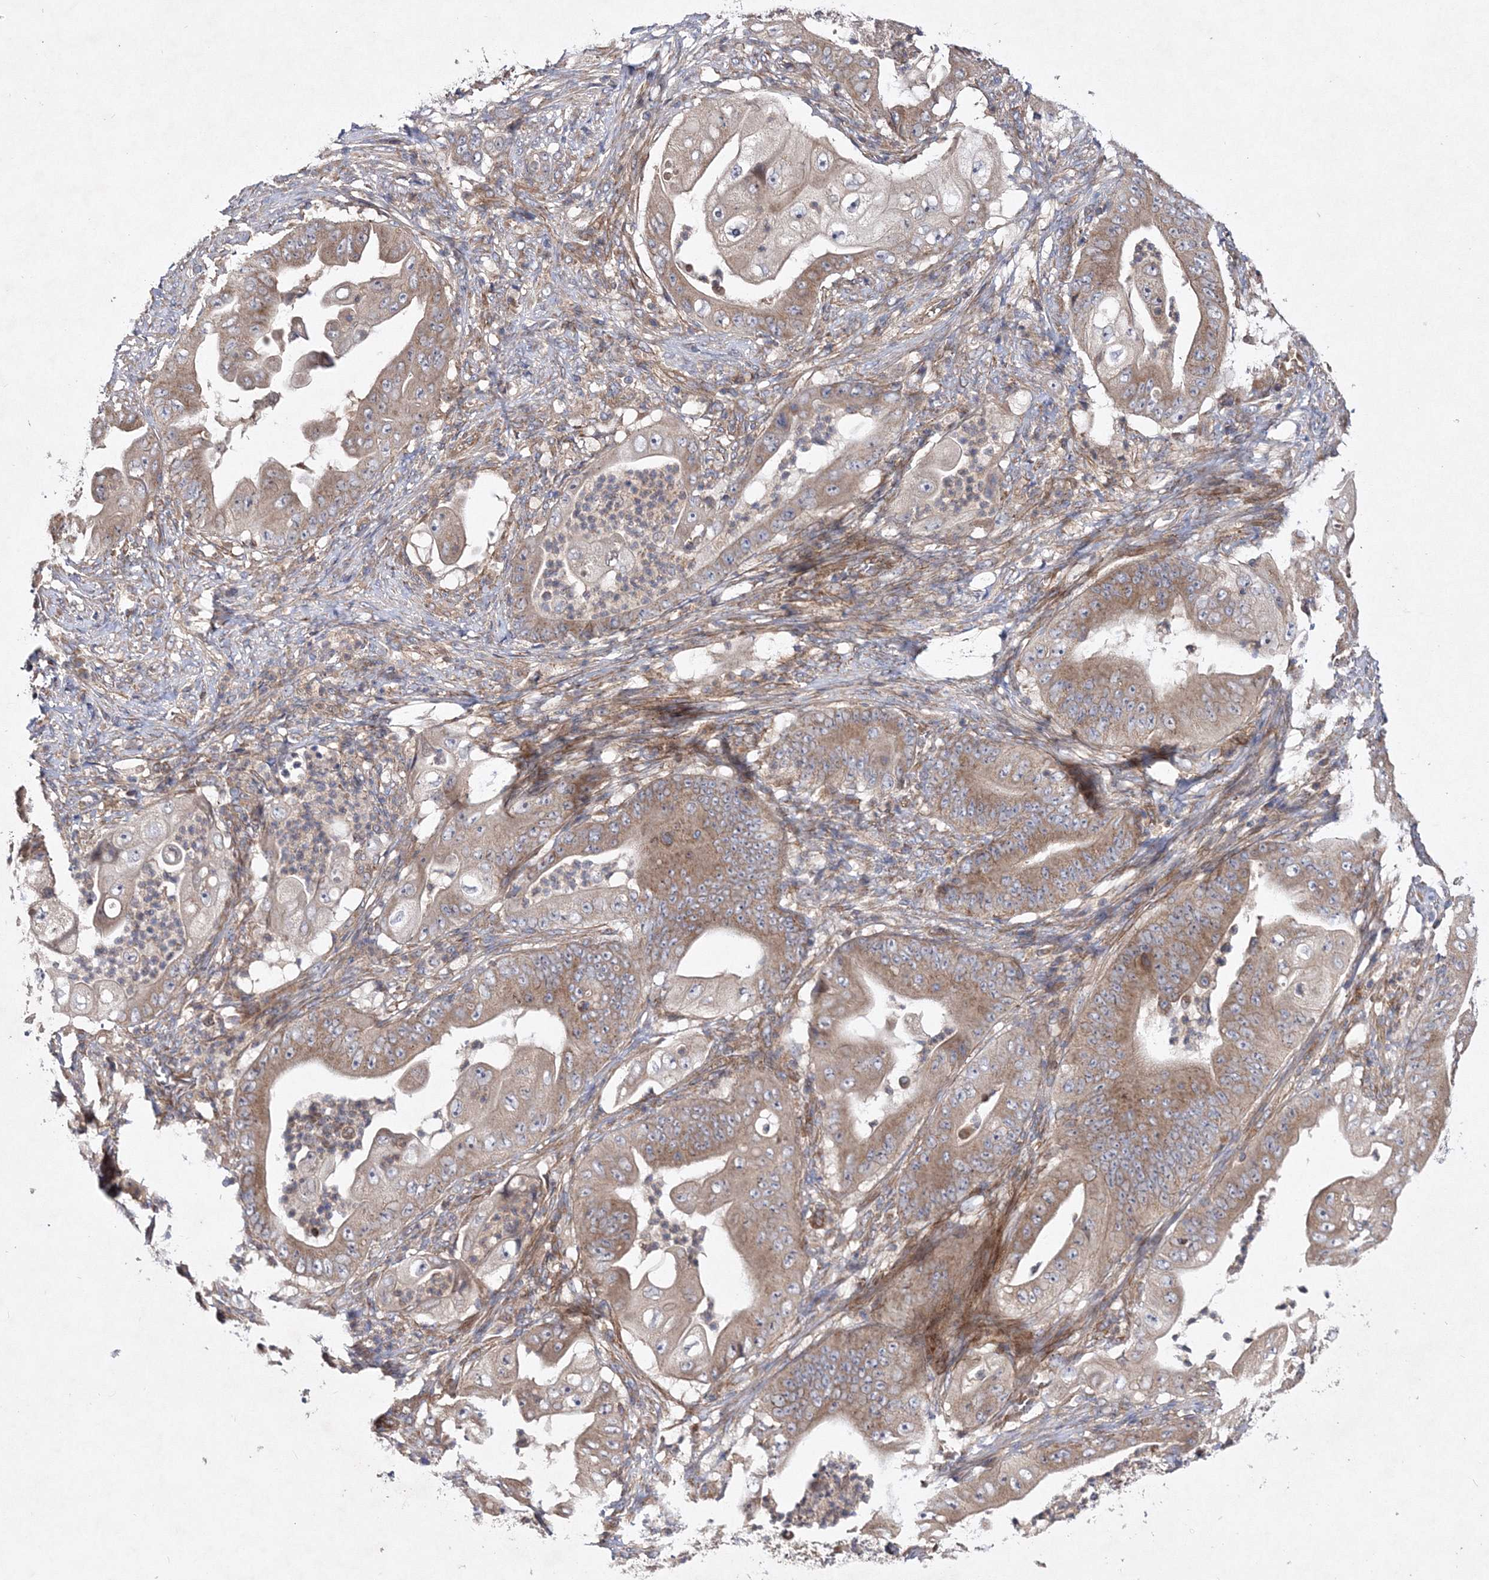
{"staining": {"intensity": "moderate", "quantity": ">75%", "location": "cytoplasmic/membranous"}, "tissue": "stomach cancer", "cell_type": "Tumor cells", "image_type": "cancer", "snomed": [{"axis": "morphology", "description": "Adenocarcinoma, NOS"}, {"axis": "topography", "description": "Stomach"}], "caption": "Immunohistochemical staining of human stomach adenocarcinoma shows moderate cytoplasmic/membranous protein positivity in approximately >75% of tumor cells. Nuclei are stained in blue.", "gene": "DNAJC13", "patient": {"sex": "female", "age": 73}}